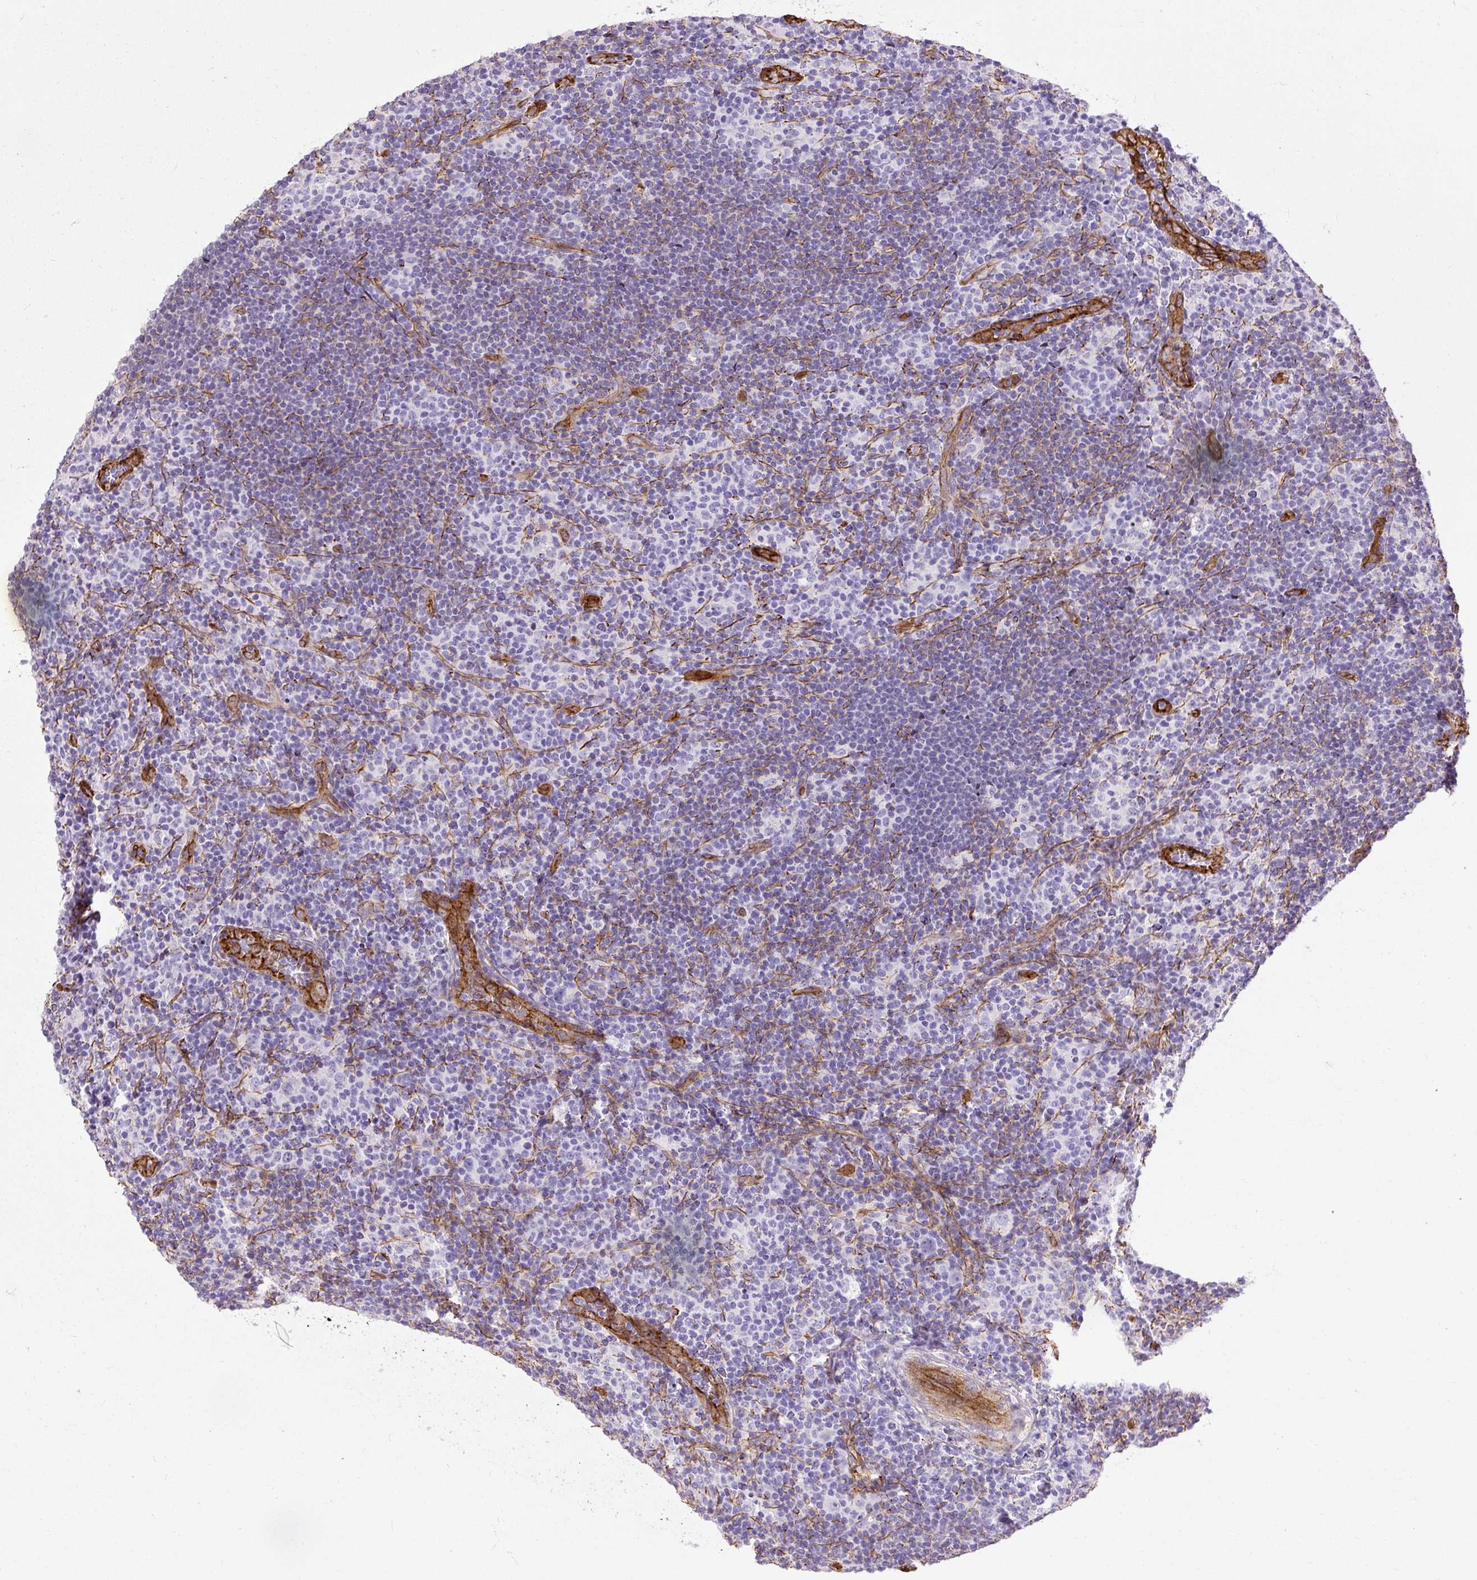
{"staining": {"intensity": "negative", "quantity": "none", "location": "none"}, "tissue": "lymphoma", "cell_type": "Tumor cells", "image_type": "cancer", "snomed": [{"axis": "morphology", "description": "Hodgkin's disease, NOS"}, {"axis": "topography", "description": "Lymph node"}], "caption": "Tumor cells are negative for protein expression in human Hodgkin's disease.", "gene": "MAGEB16", "patient": {"sex": "female", "age": 57}}